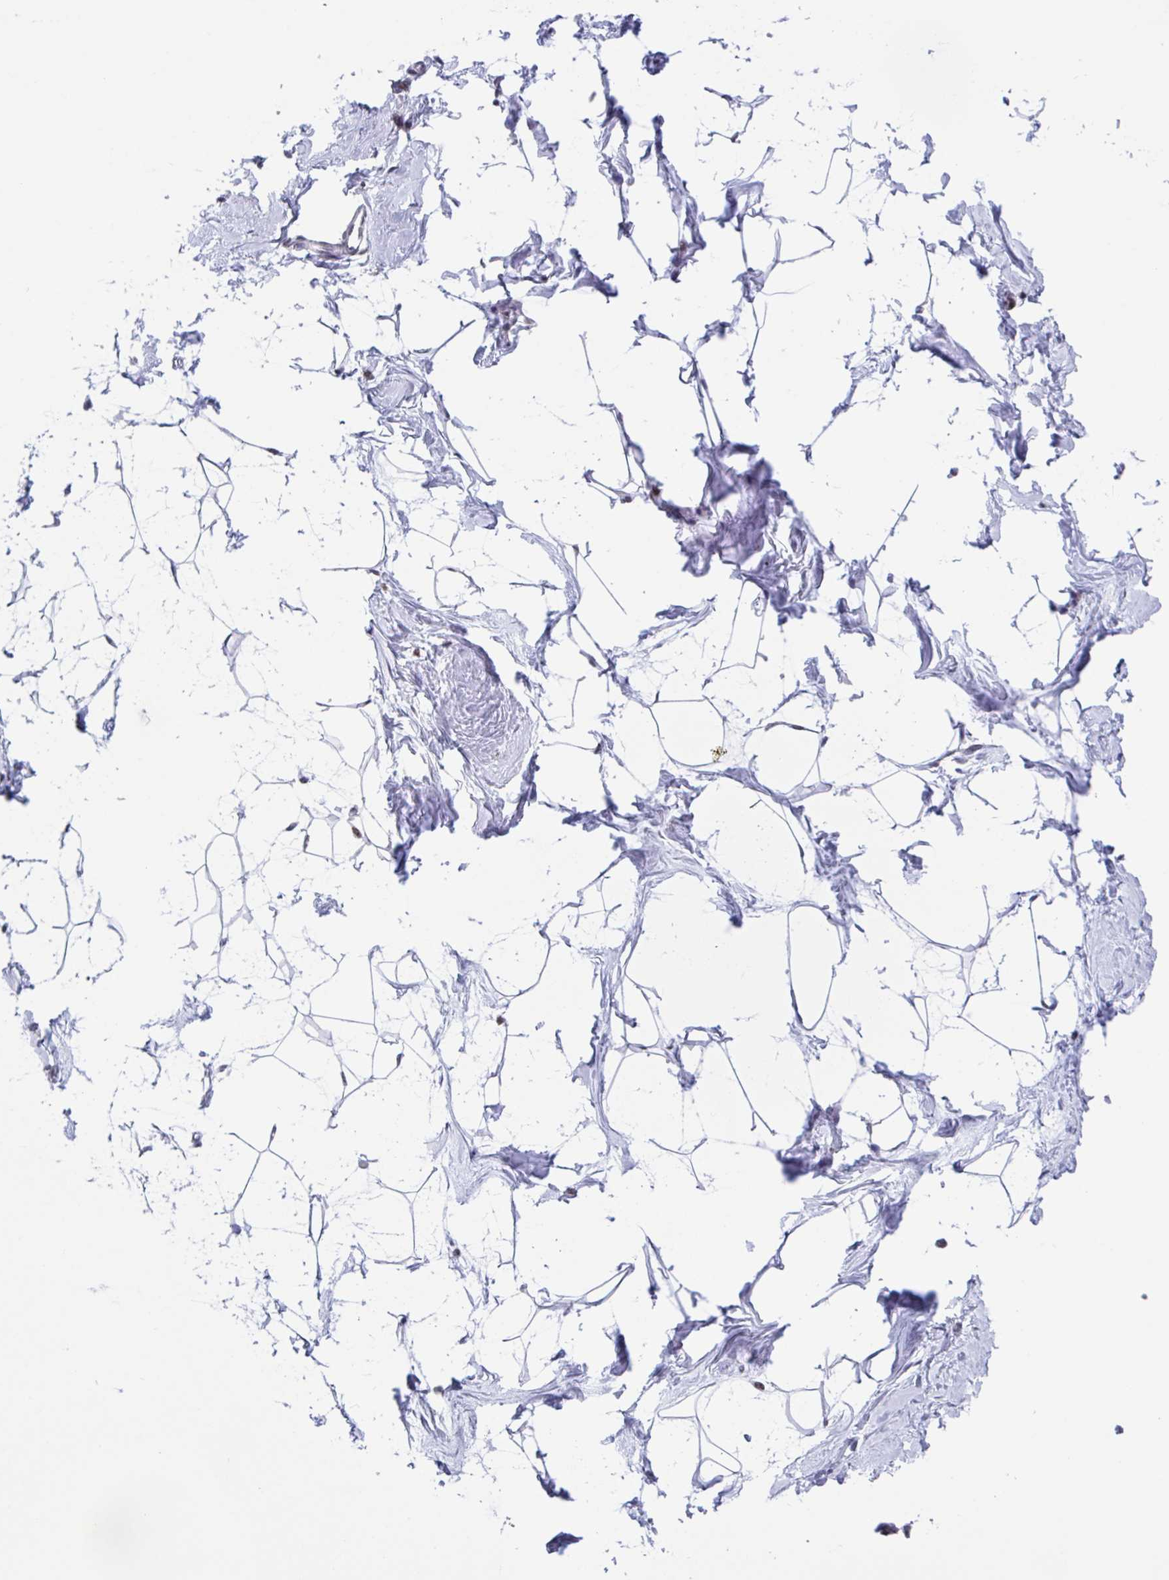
{"staining": {"intensity": "negative", "quantity": "none", "location": "none"}, "tissue": "breast", "cell_type": "Adipocytes", "image_type": "normal", "snomed": [{"axis": "morphology", "description": "Normal tissue, NOS"}, {"axis": "topography", "description": "Breast"}], "caption": "Human breast stained for a protein using immunohistochemistry displays no staining in adipocytes.", "gene": "NOL6", "patient": {"sex": "female", "age": 45}}